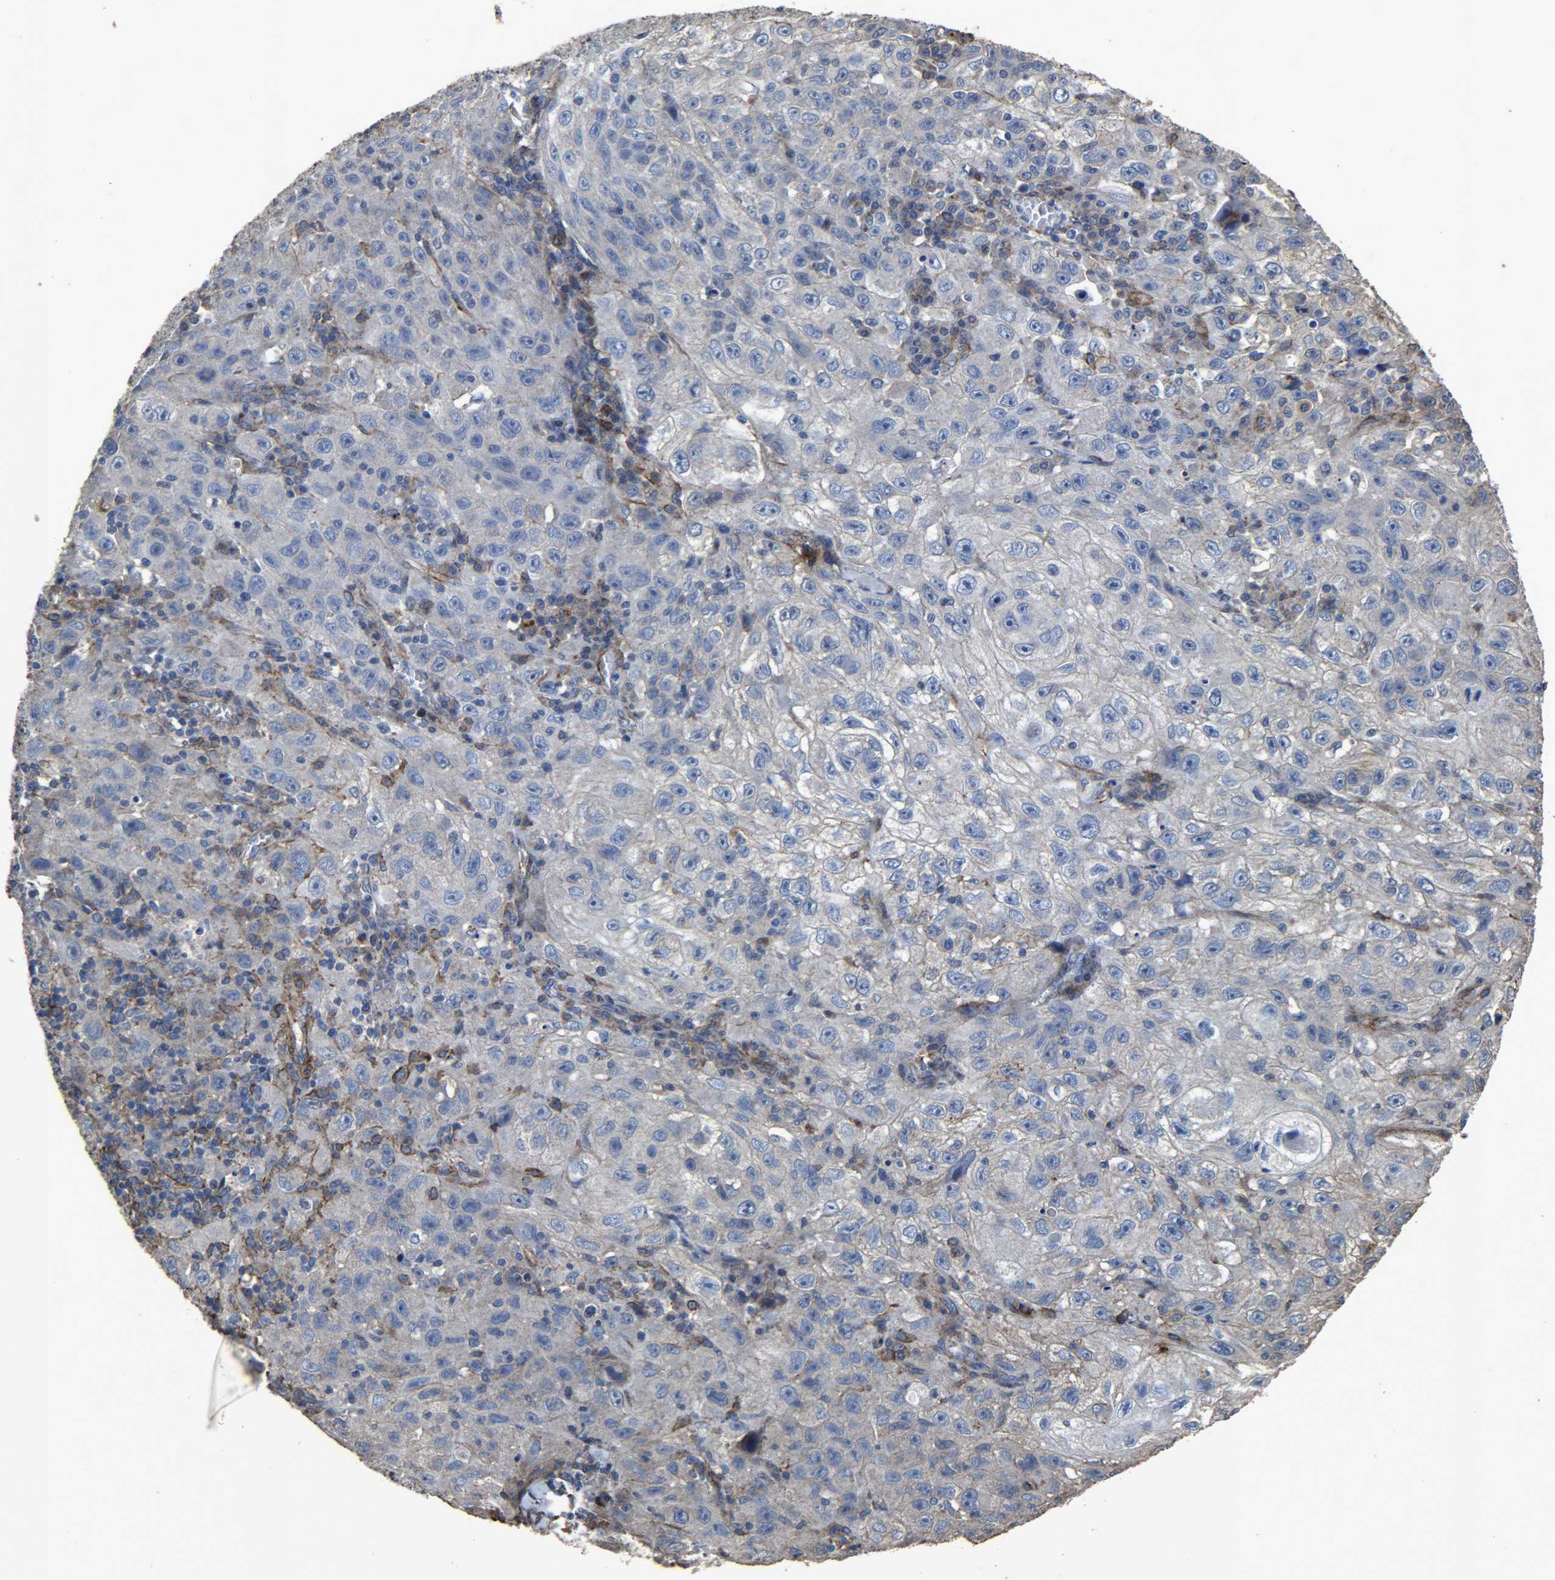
{"staining": {"intensity": "negative", "quantity": "none", "location": "none"}, "tissue": "skin cancer", "cell_type": "Tumor cells", "image_type": "cancer", "snomed": [{"axis": "morphology", "description": "Squamous cell carcinoma, NOS"}, {"axis": "topography", "description": "Skin"}], "caption": "Protein analysis of squamous cell carcinoma (skin) exhibits no significant staining in tumor cells.", "gene": "TPM4", "patient": {"sex": "male", "age": 75}}